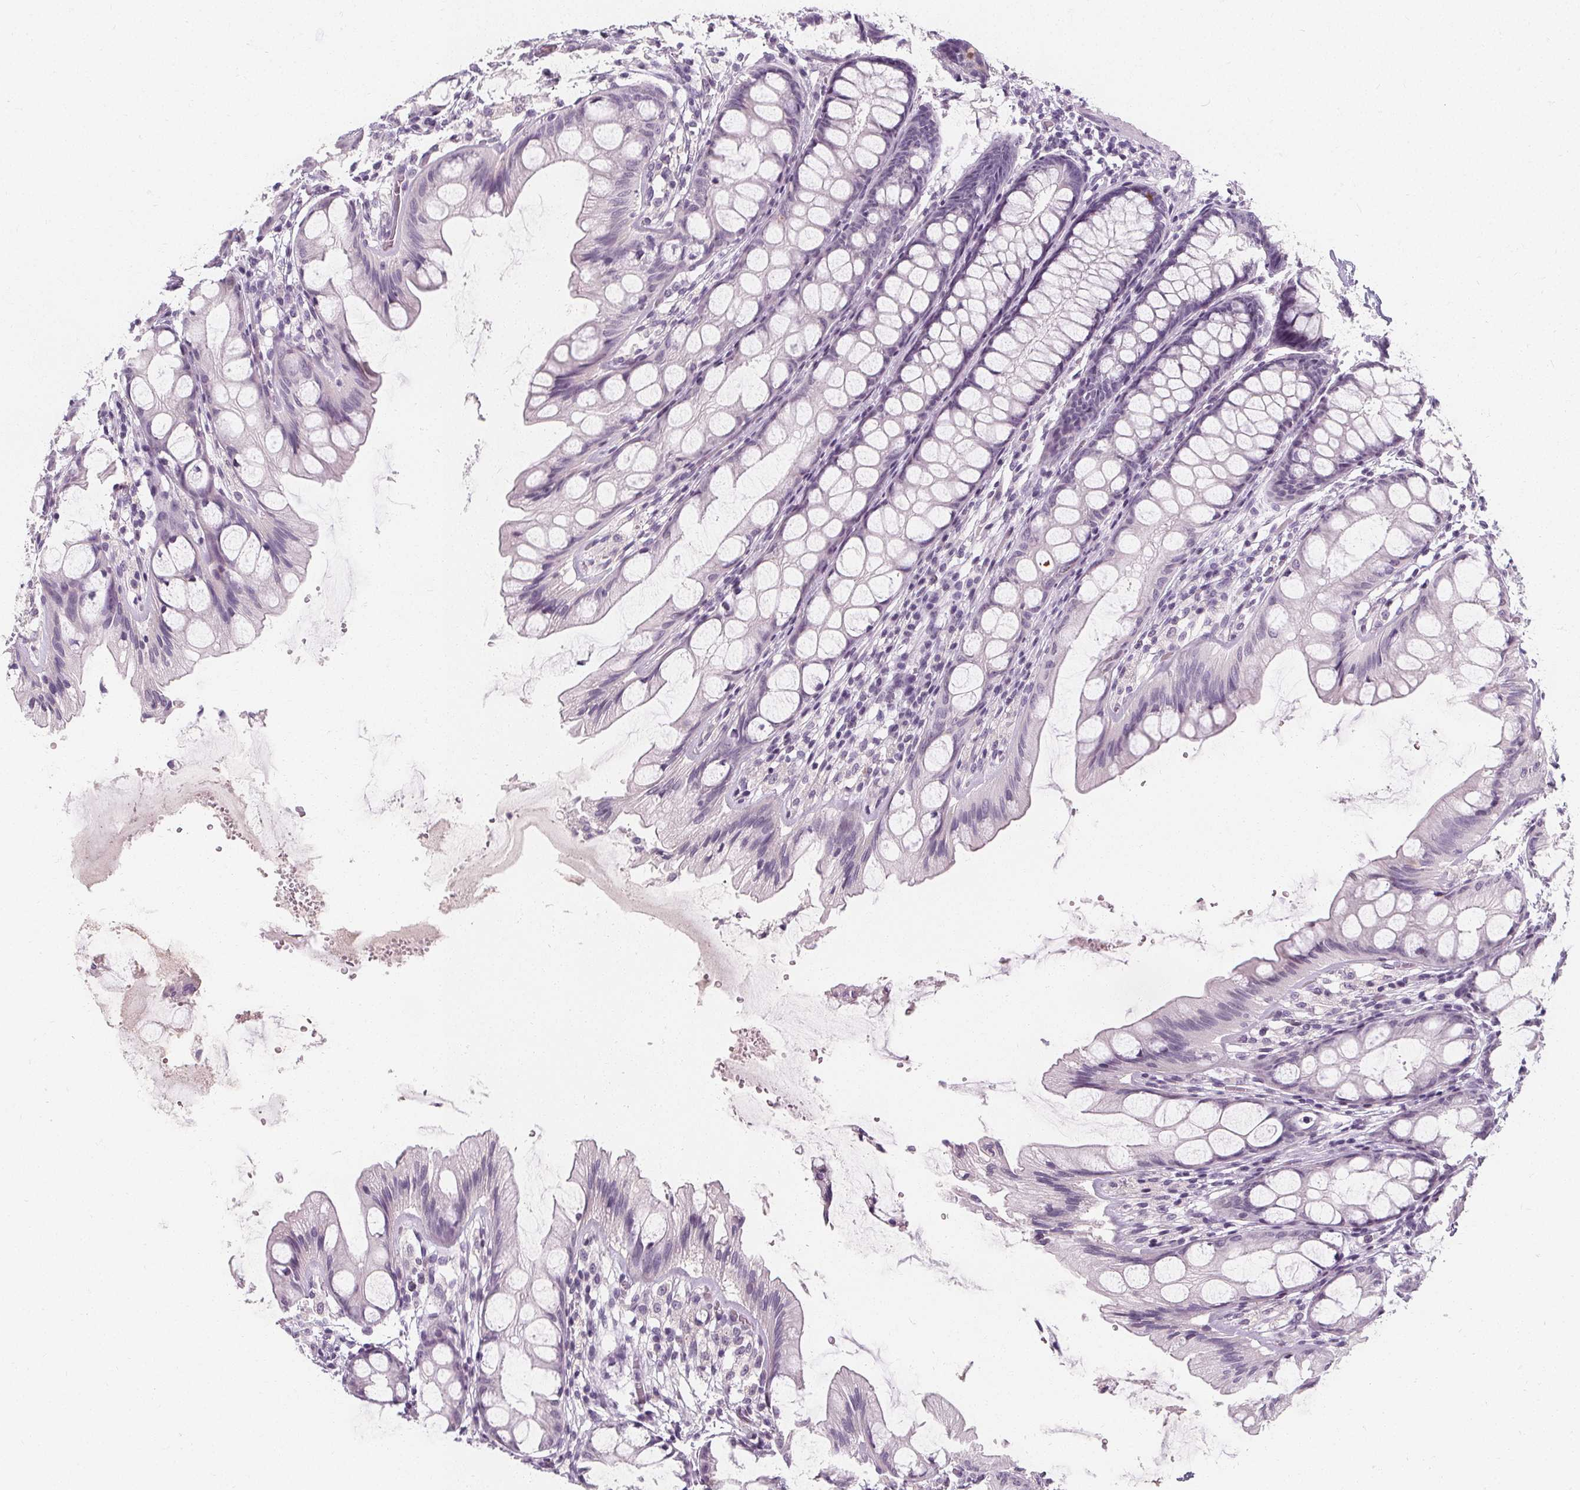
{"staining": {"intensity": "negative", "quantity": "none", "location": "none"}, "tissue": "colon", "cell_type": "Endothelial cells", "image_type": "normal", "snomed": [{"axis": "morphology", "description": "Normal tissue, NOS"}, {"axis": "topography", "description": "Colon"}], "caption": "This is an immunohistochemistry (IHC) histopathology image of benign human colon. There is no positivity in endothelial cells.", "gene": "DBX2", "patient": {"sex": "male", "age": 47}}